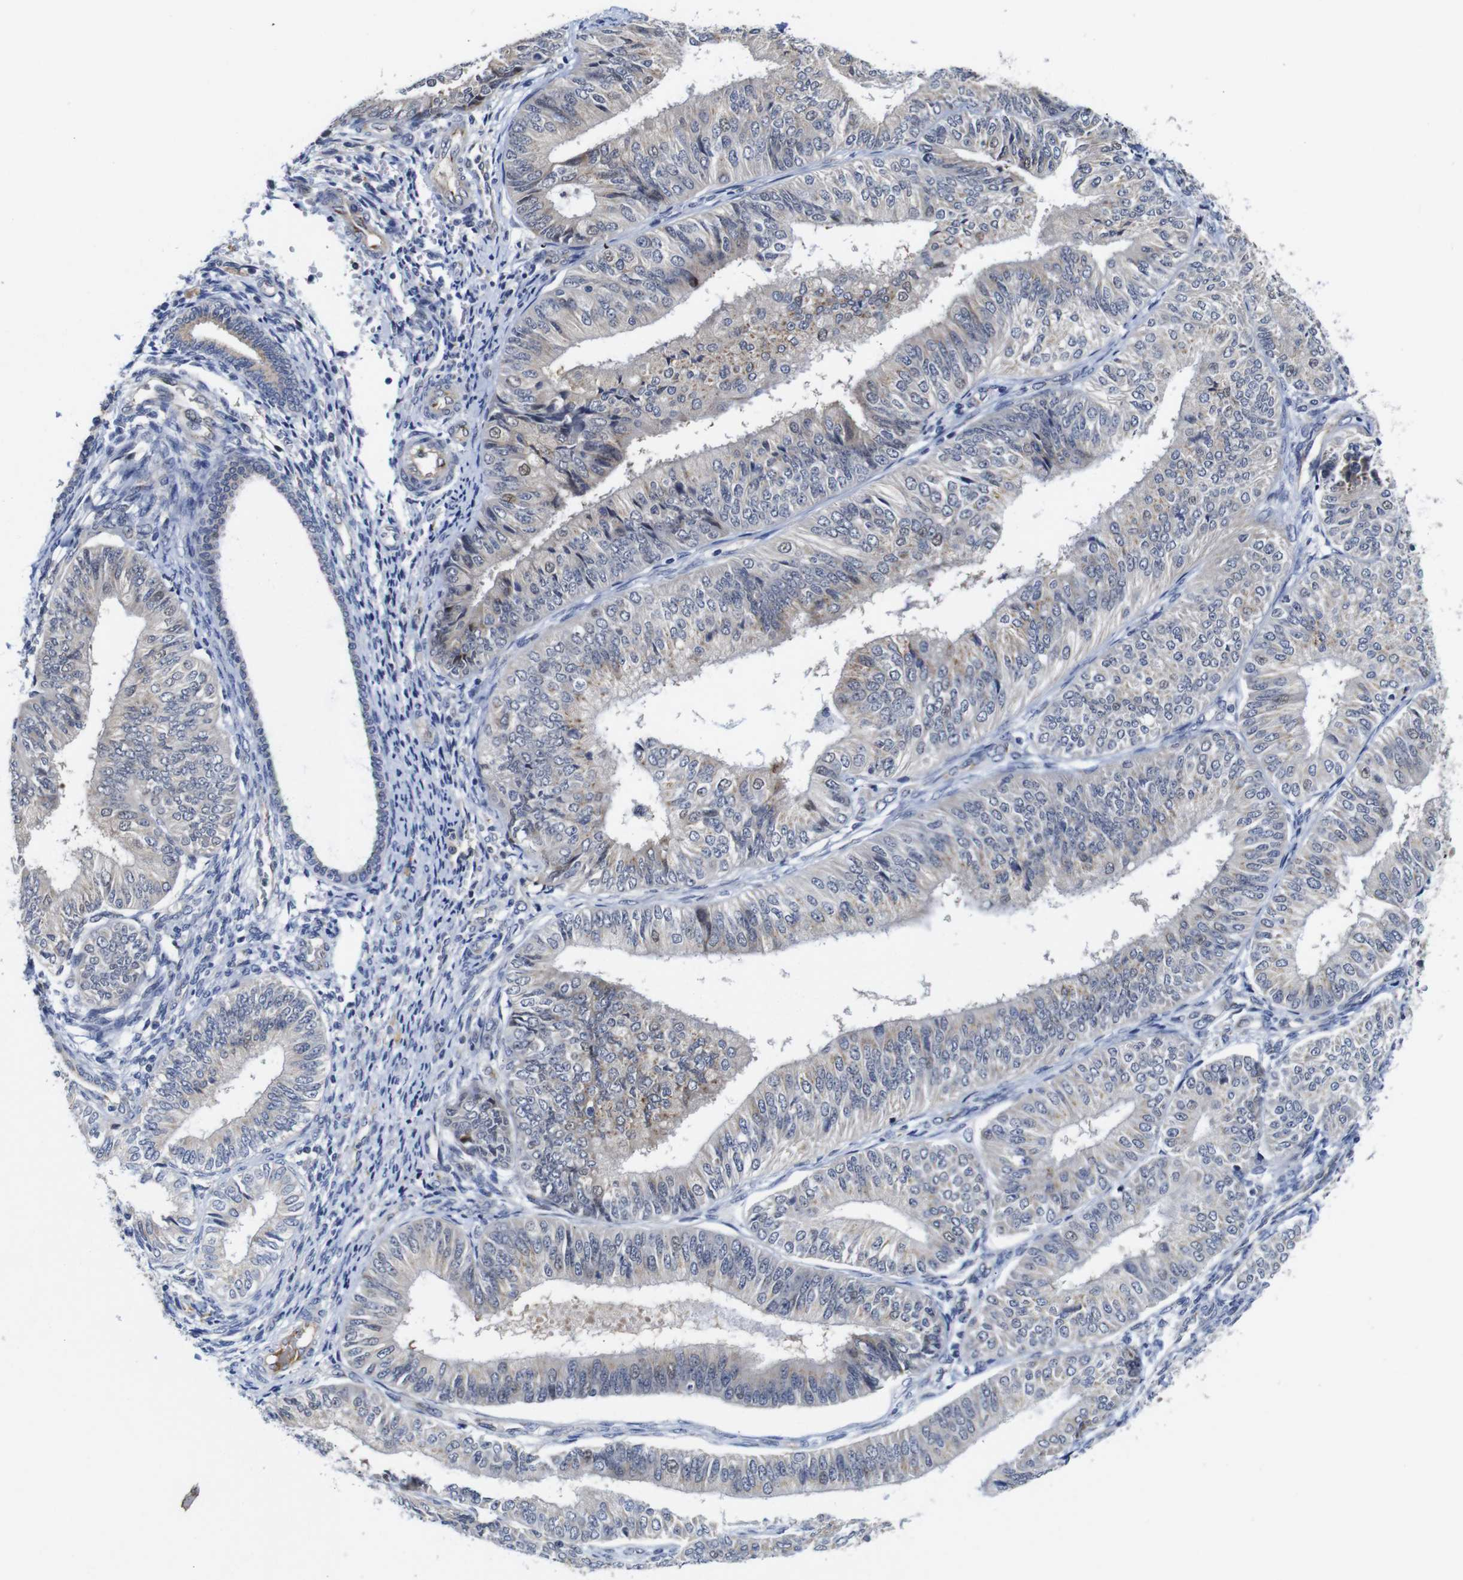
{"staining": {"intensity": "weak", "quantity": "<25%", "location": "cytoplasmic/membranous"}, "tissue": "endometrial cancer", "cell_type": "Tumor cells", "image_type": "cancer", "snomed": [{"axis": "morphology", "description": "Adenocarcinoma, NOS"}, {"axis": "topography", "description": "Endometrium"}], "caption": "IHC micrograph of human endometrial adenocarcinoma stained for a protein (brown), which shows no positivity in tumor cells.", "gene": "FURIN", "patient": {"sex": "female", "age": 58}}